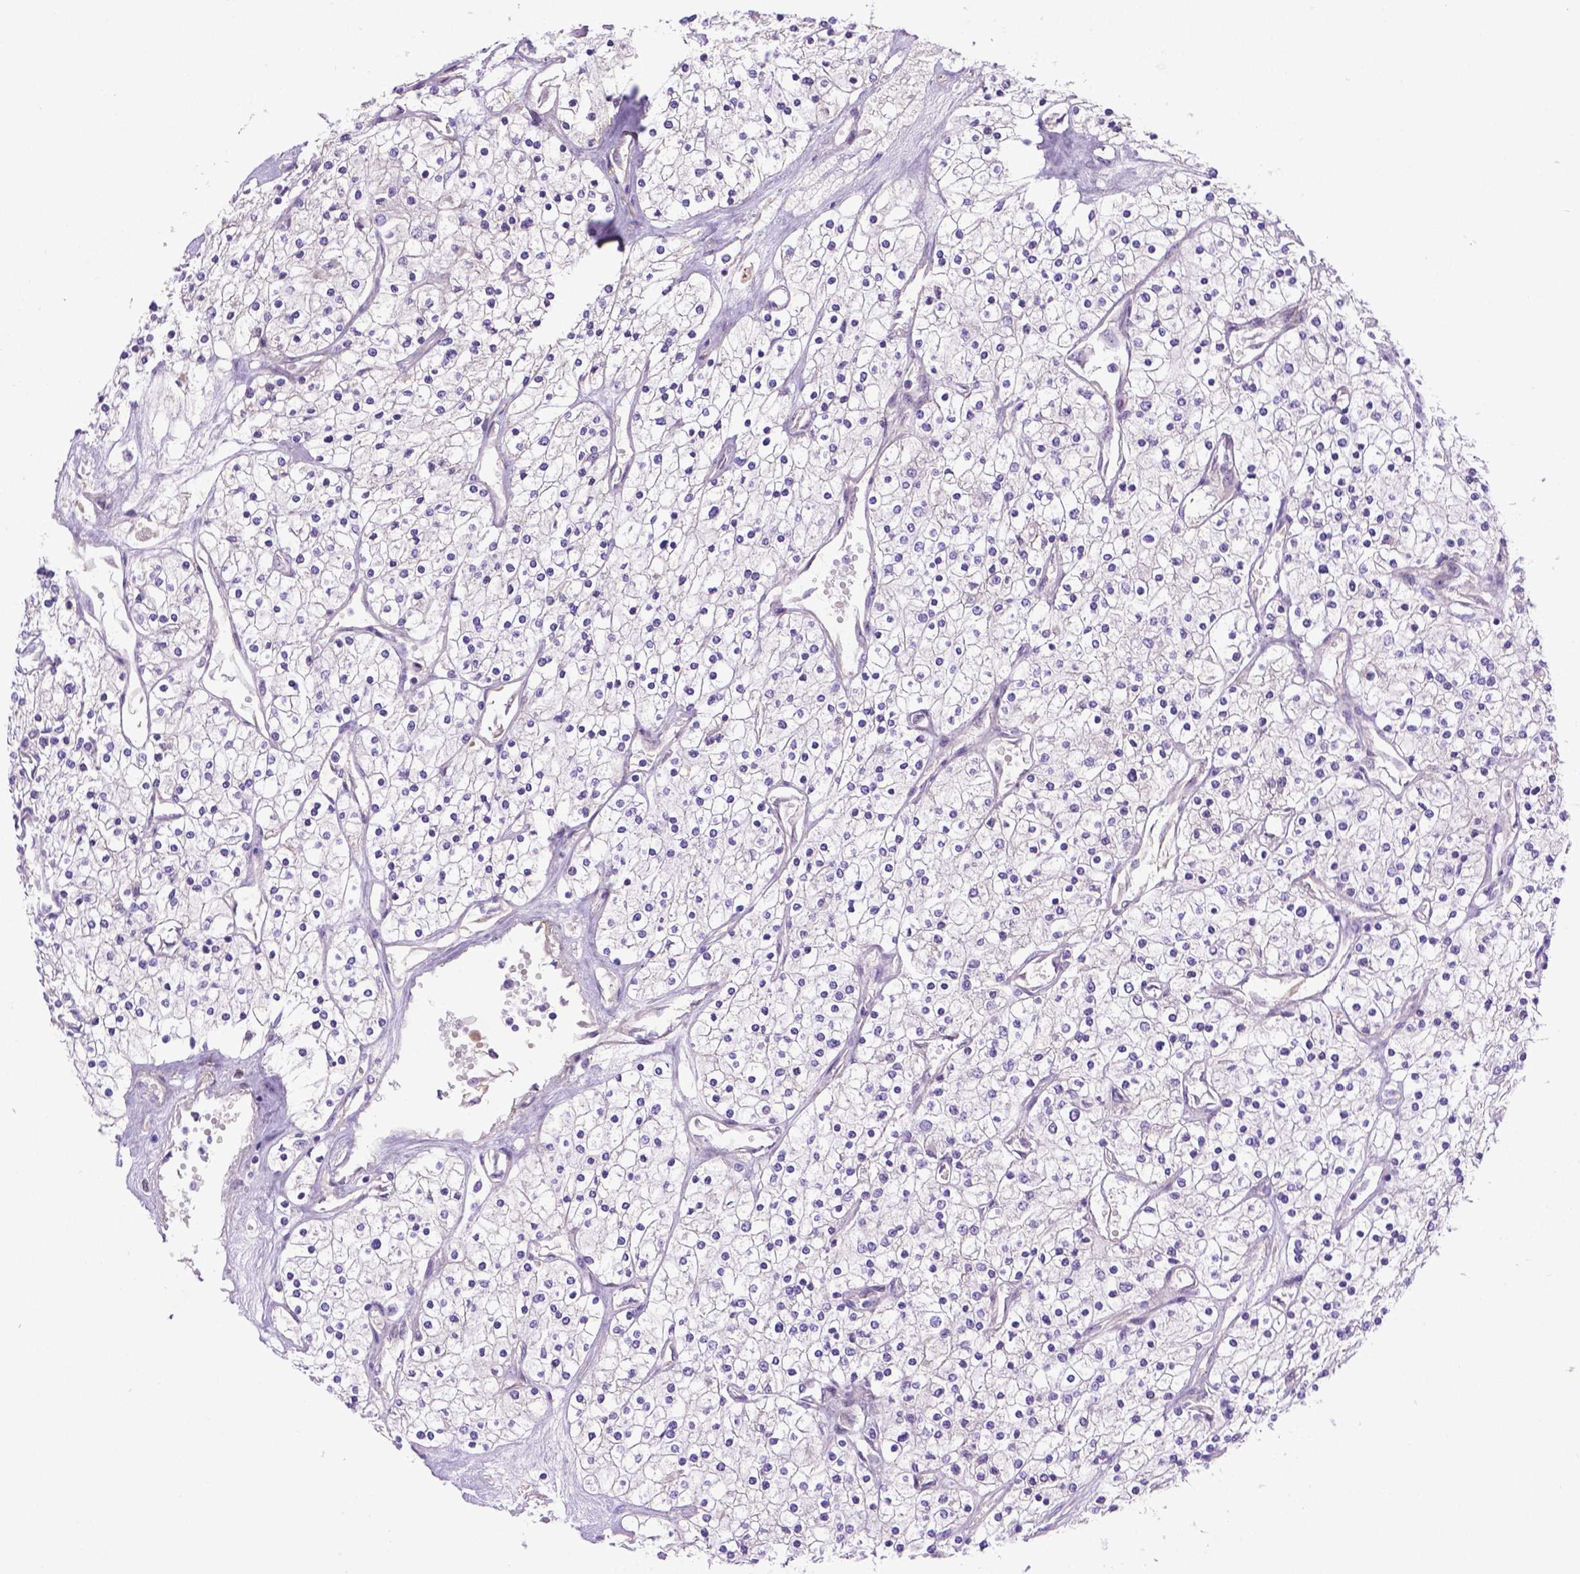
{"staining": {"intensity": "negative", "quantity": "none", "location": "none"}, "tissue": "renal cancer", "cell_type": "Tumor cells", "image_type": "cancer", "snomed": [{"axis": "morphology", "description": "Adenocarcinoma, NOS"}, {"axis": "topography", "description": "Kidney"}], "caption": "Immunohistochemical staining of renal cancer (adenocarcinoma) demonstrates no significant staining in tumor cells.", "gene": "CCER2", "patient": {"sex": "male", "age": 80}}